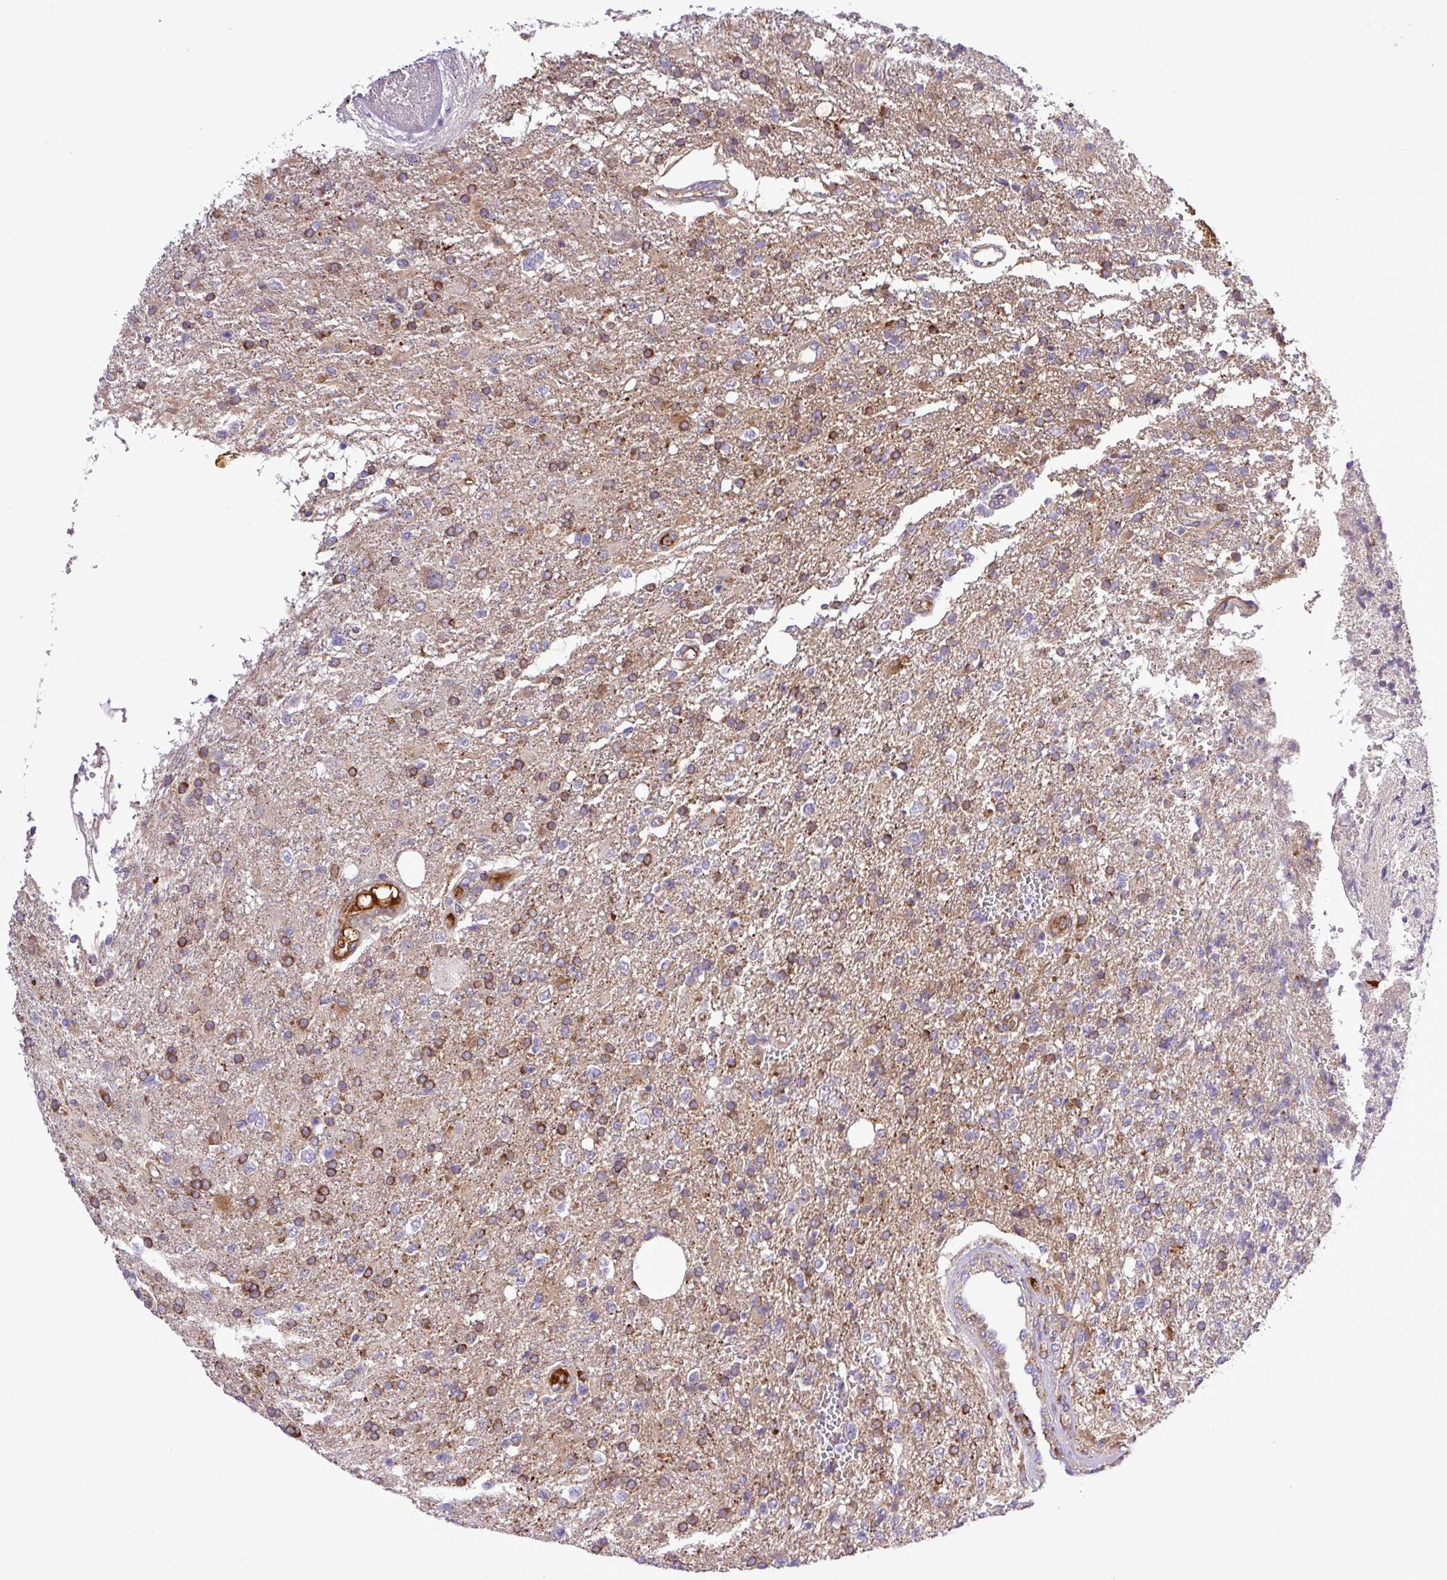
{"staining": {"intensity": "moderate", "quantity": "25%-75%", "location": "cytoplasmic/membranous"}, "tissue": "glioma", "cell_type": "Tumor cells", "image_type": "cancer", "snomed": [{"axis": "morphology", "description": "Glioma, malignant, High grade"}, {"axis": "topography", "description": "Brain"}], "caption": "Protein staining of glioma tissue demonstrates moderate cytoplasmic/membranous expression in approximately 25%-75% of tumor cells.", "gene": "CWH43", "patient": {"sex": "male", "age": 56}}